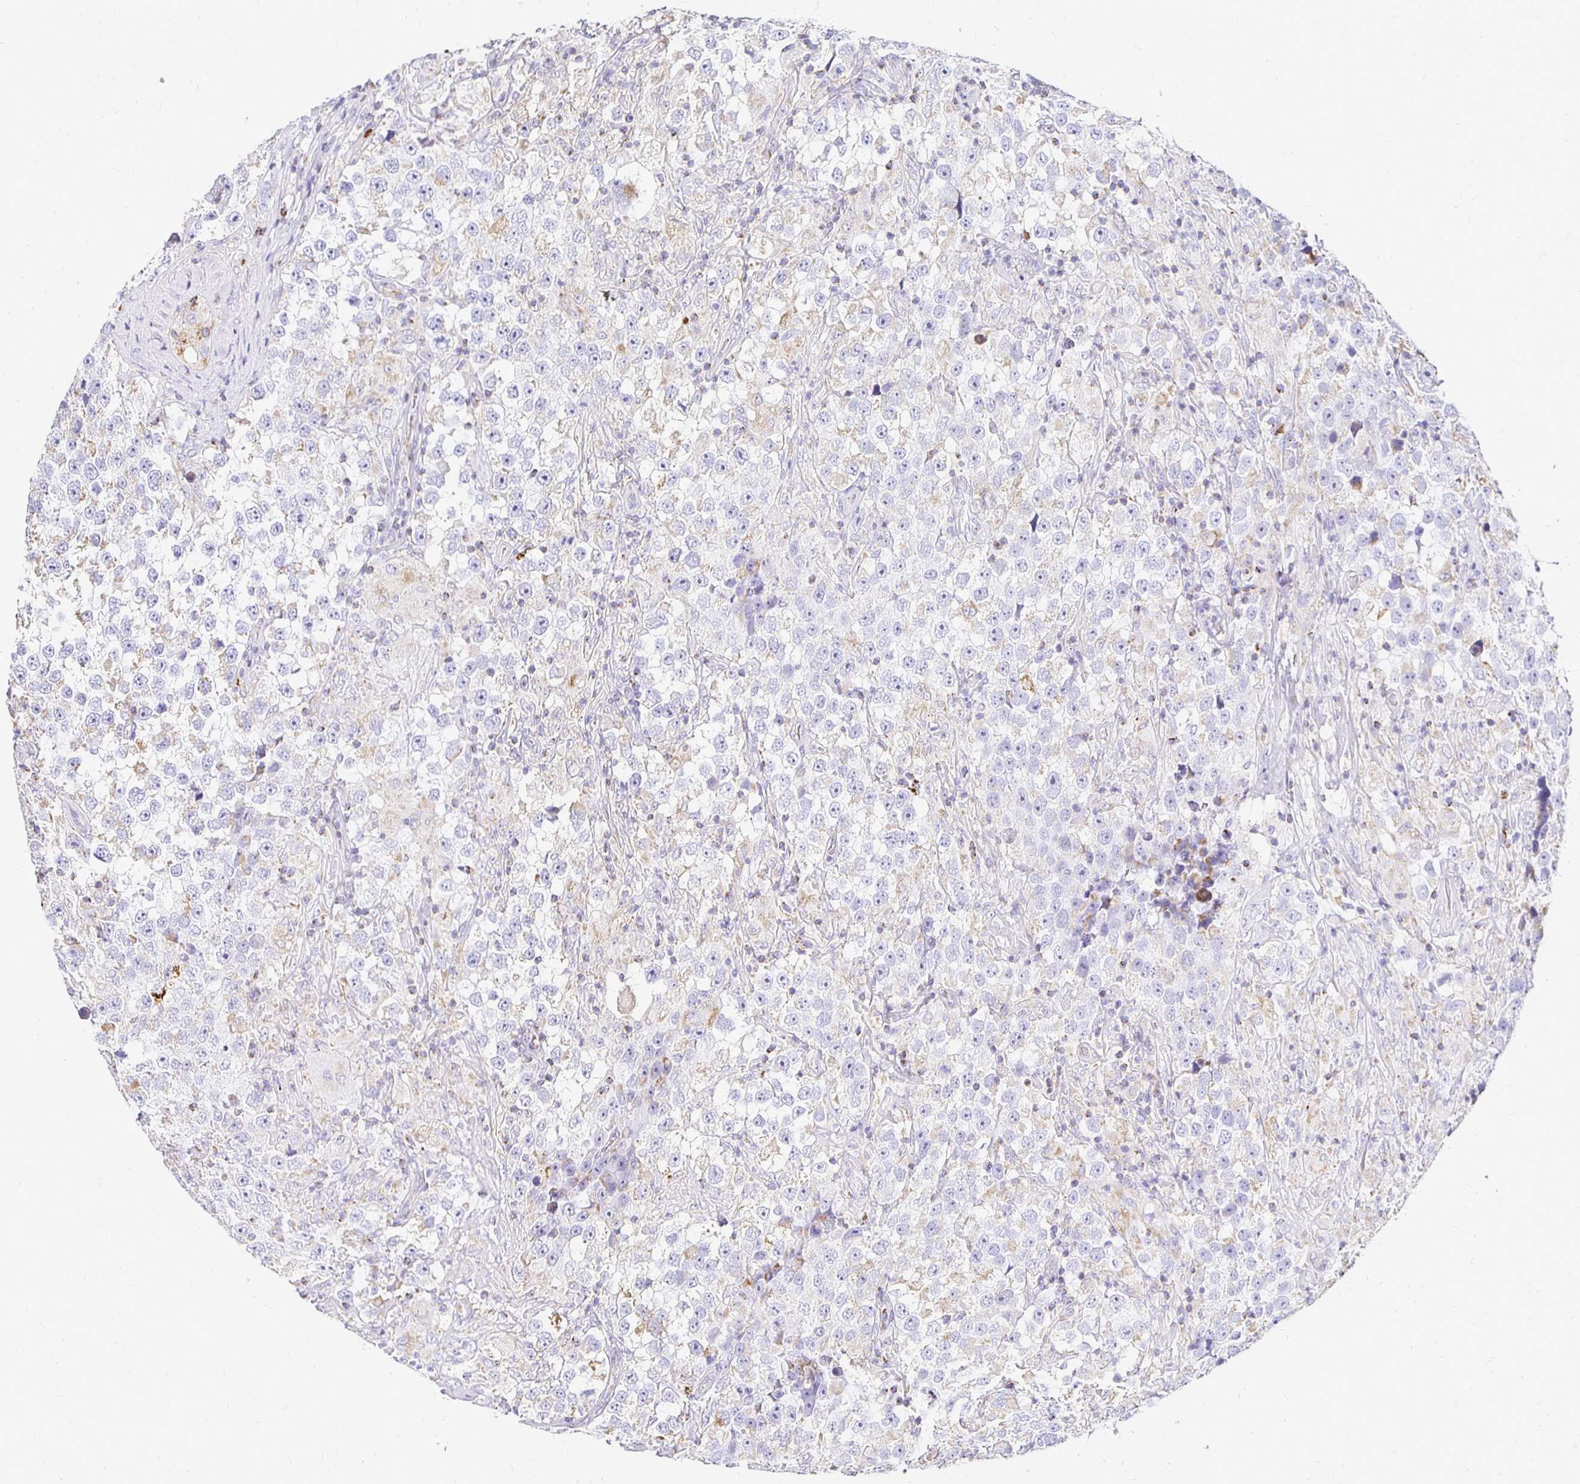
{"staining": {"intensity": "negative", "quantity": "none", "location": "none"}, "tissue": "testis cancer", "cell_type": "Tumor cells", "image_type": "cancer", "snomed": [{"axis": "morphology", "description": "Seminoma, NOS"}, {"axis": "topography", "description": "Testis"}], "caption": "Tumor cells are negative for brown protein staining in testis cancer (seminoma).", "gene": "PLAAT2", "patient": {"sex": "male", "age": 46}}